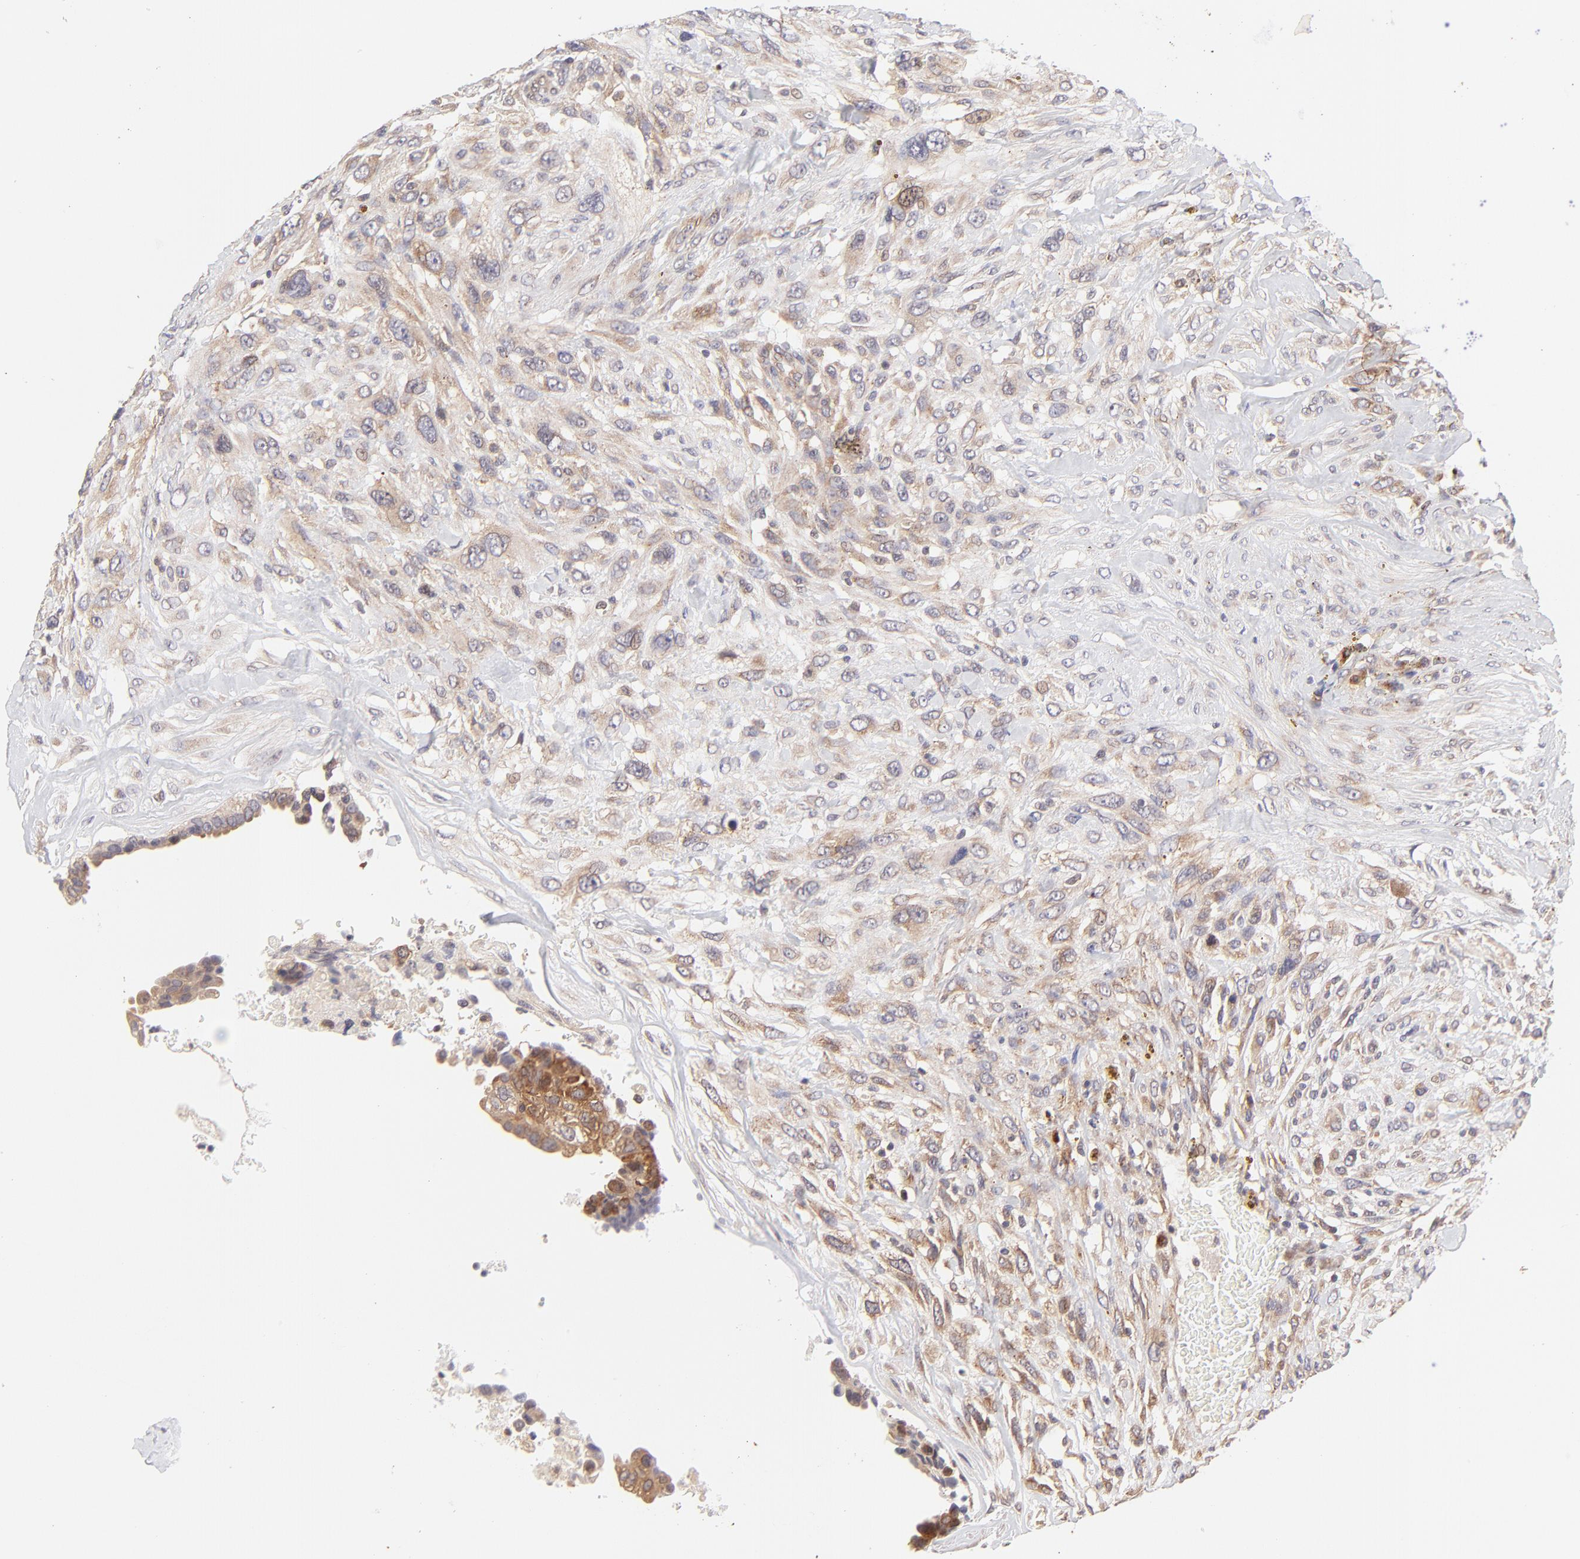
{"staining": {"intensity": "moderate", "quantity": ">75%", "location": "cytoplasmic/membranous"}, "tissue": "breast cancer", "cell_type": "Tumor cells", "image_type": "cancer", "snomed": [{"axis": "morphology", "description": "Neoplasm, malignant, NOS"}, {"axis": "topography", "description": "Breast"}], "caption": "Immunohistochemical staining of human breast cancer (neoplasm (malignant)) displays medium levels of moderate cytoplasmic/membranous protein staining in about >75% of tumor cells.", "gene": "TNRC6B", "patient": {"sex": "female", "age": 50}}